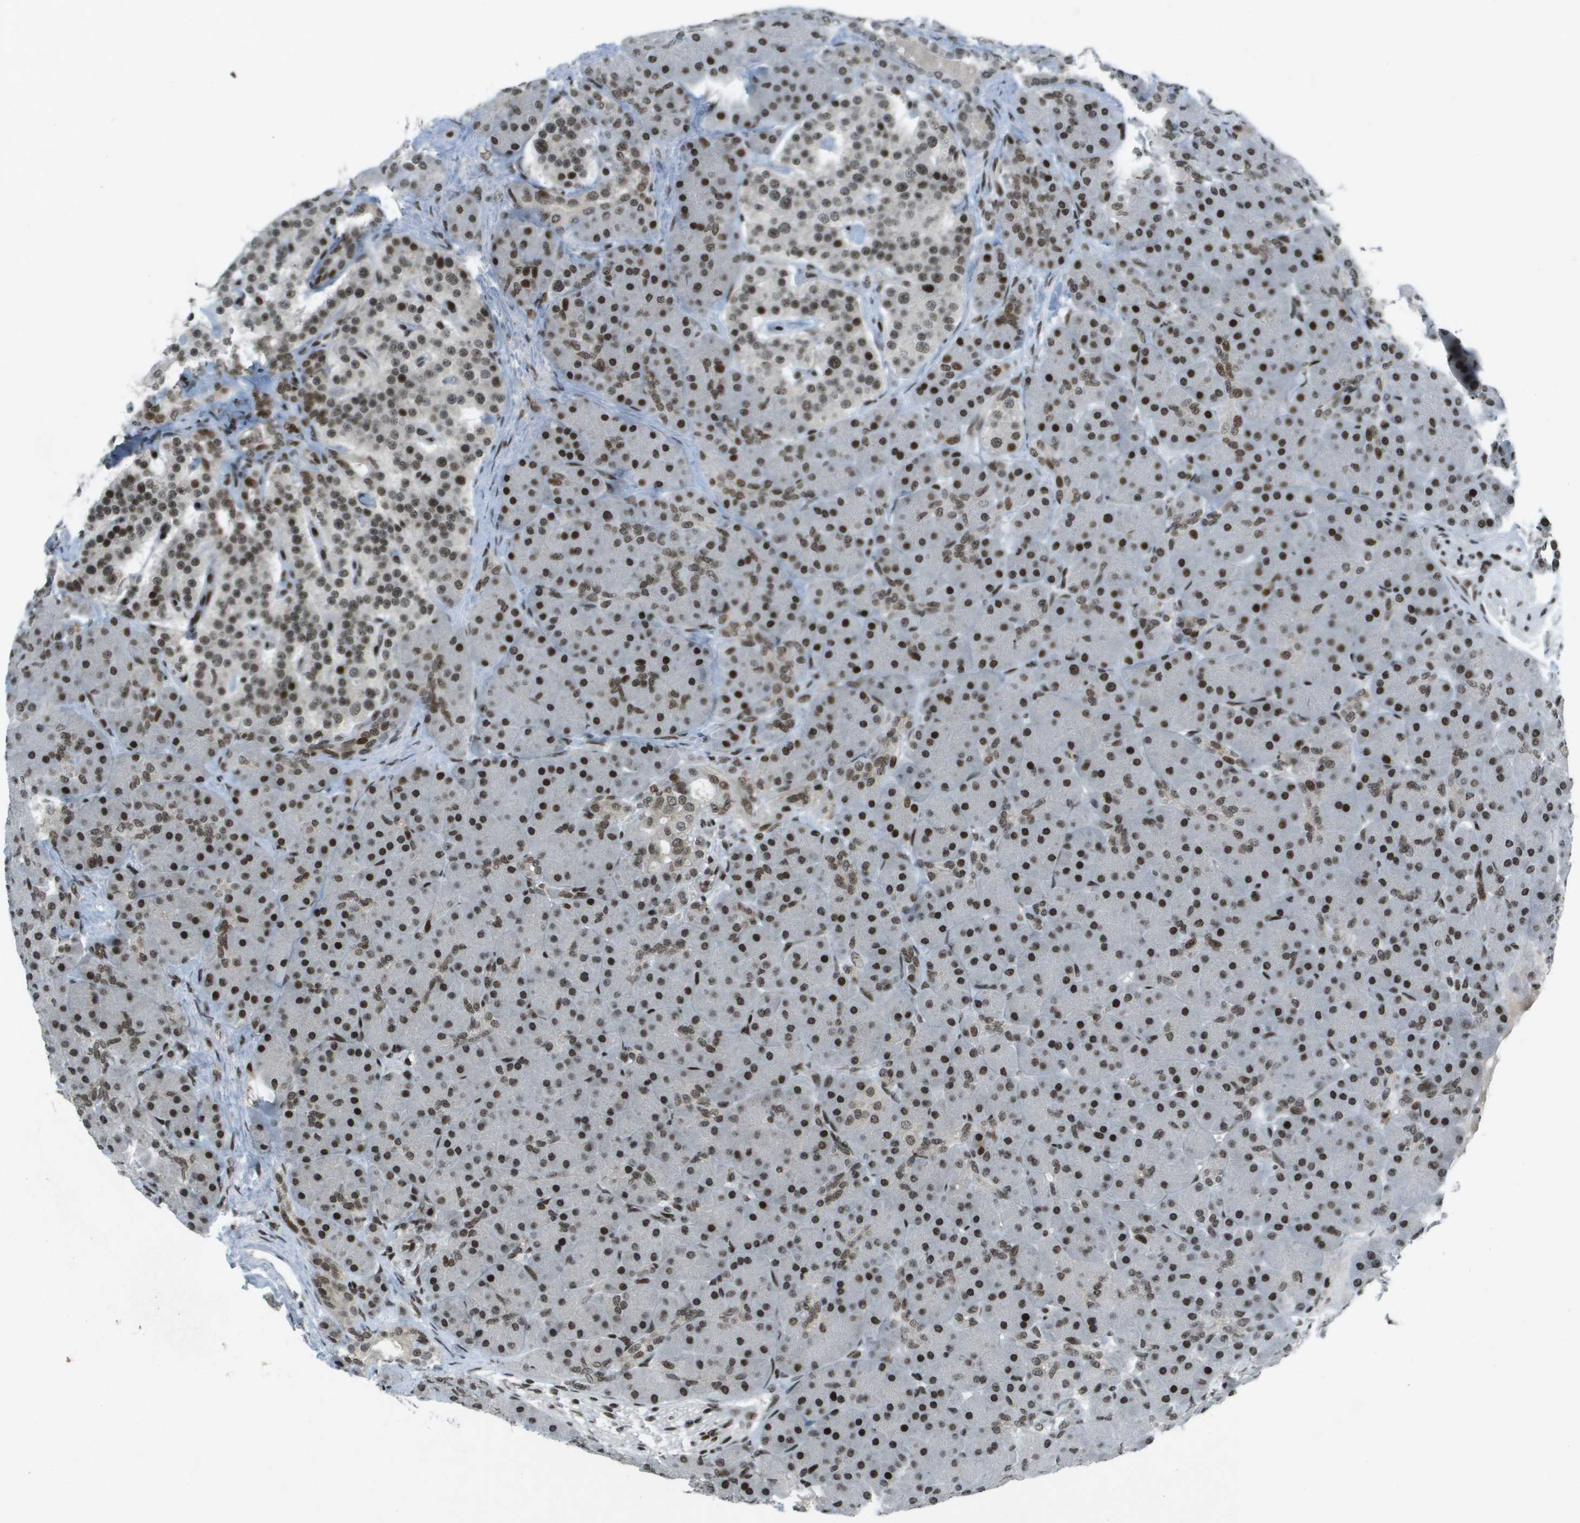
{"staining": {"intensity": "strong", "quantity": ">75%", "location": "nuclear"}, "tissue": "pancreas", "cell_type": "Exocrine glandular cells", "image_type": "normal", "snomed": [{"axis": "morphology", "description": "Normal tissue, NOS"}, {"axis": "topography", "description": "Pancreas"}], "caption": "Immunohistochemical staining of benign human pancreas reveals >75% levels of strong nuclear protein positivity in about >75% of exocrine glandular cells.", "gene": "IRF7", "patient": {"sex": "male", "age": 66}}